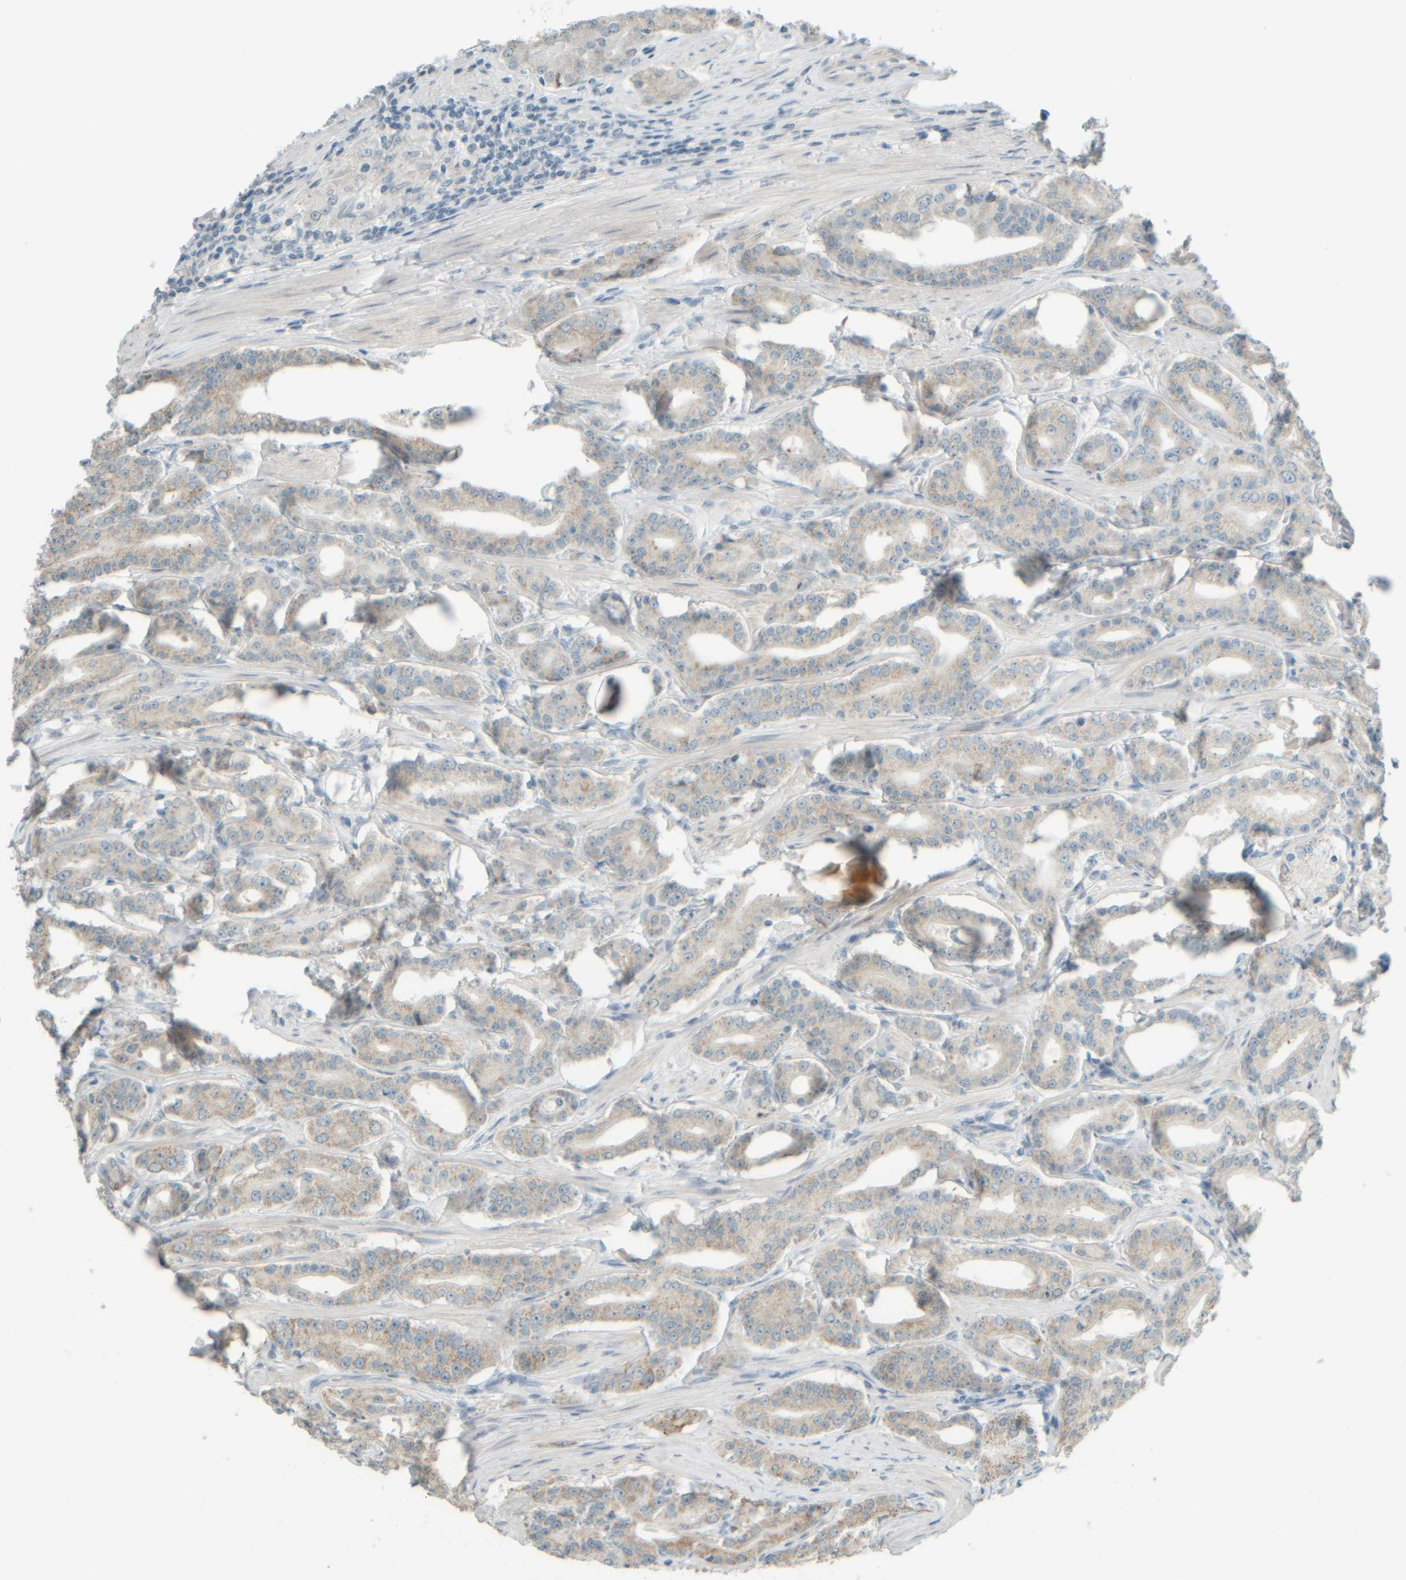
{"staining": {"intensity": "weak", "quantity": "<25%", "location": "cytoplasmic/membranous"}, "tissue": "prostate cancer", "cell_type": "Tumor cells", "image_type": "cancer", "snomed": [{"axis": "morphology", "description": "Adenocarcinoma, High grade"}, {"axis": "topography", "description": "Prostate"}], "caption": "Protein analysis of prostate cancer exhibits no significant expression in tumor cells.", "gene": "PTGES3L-AARSD1", "patient": {"sex": "male", "age": 71}}